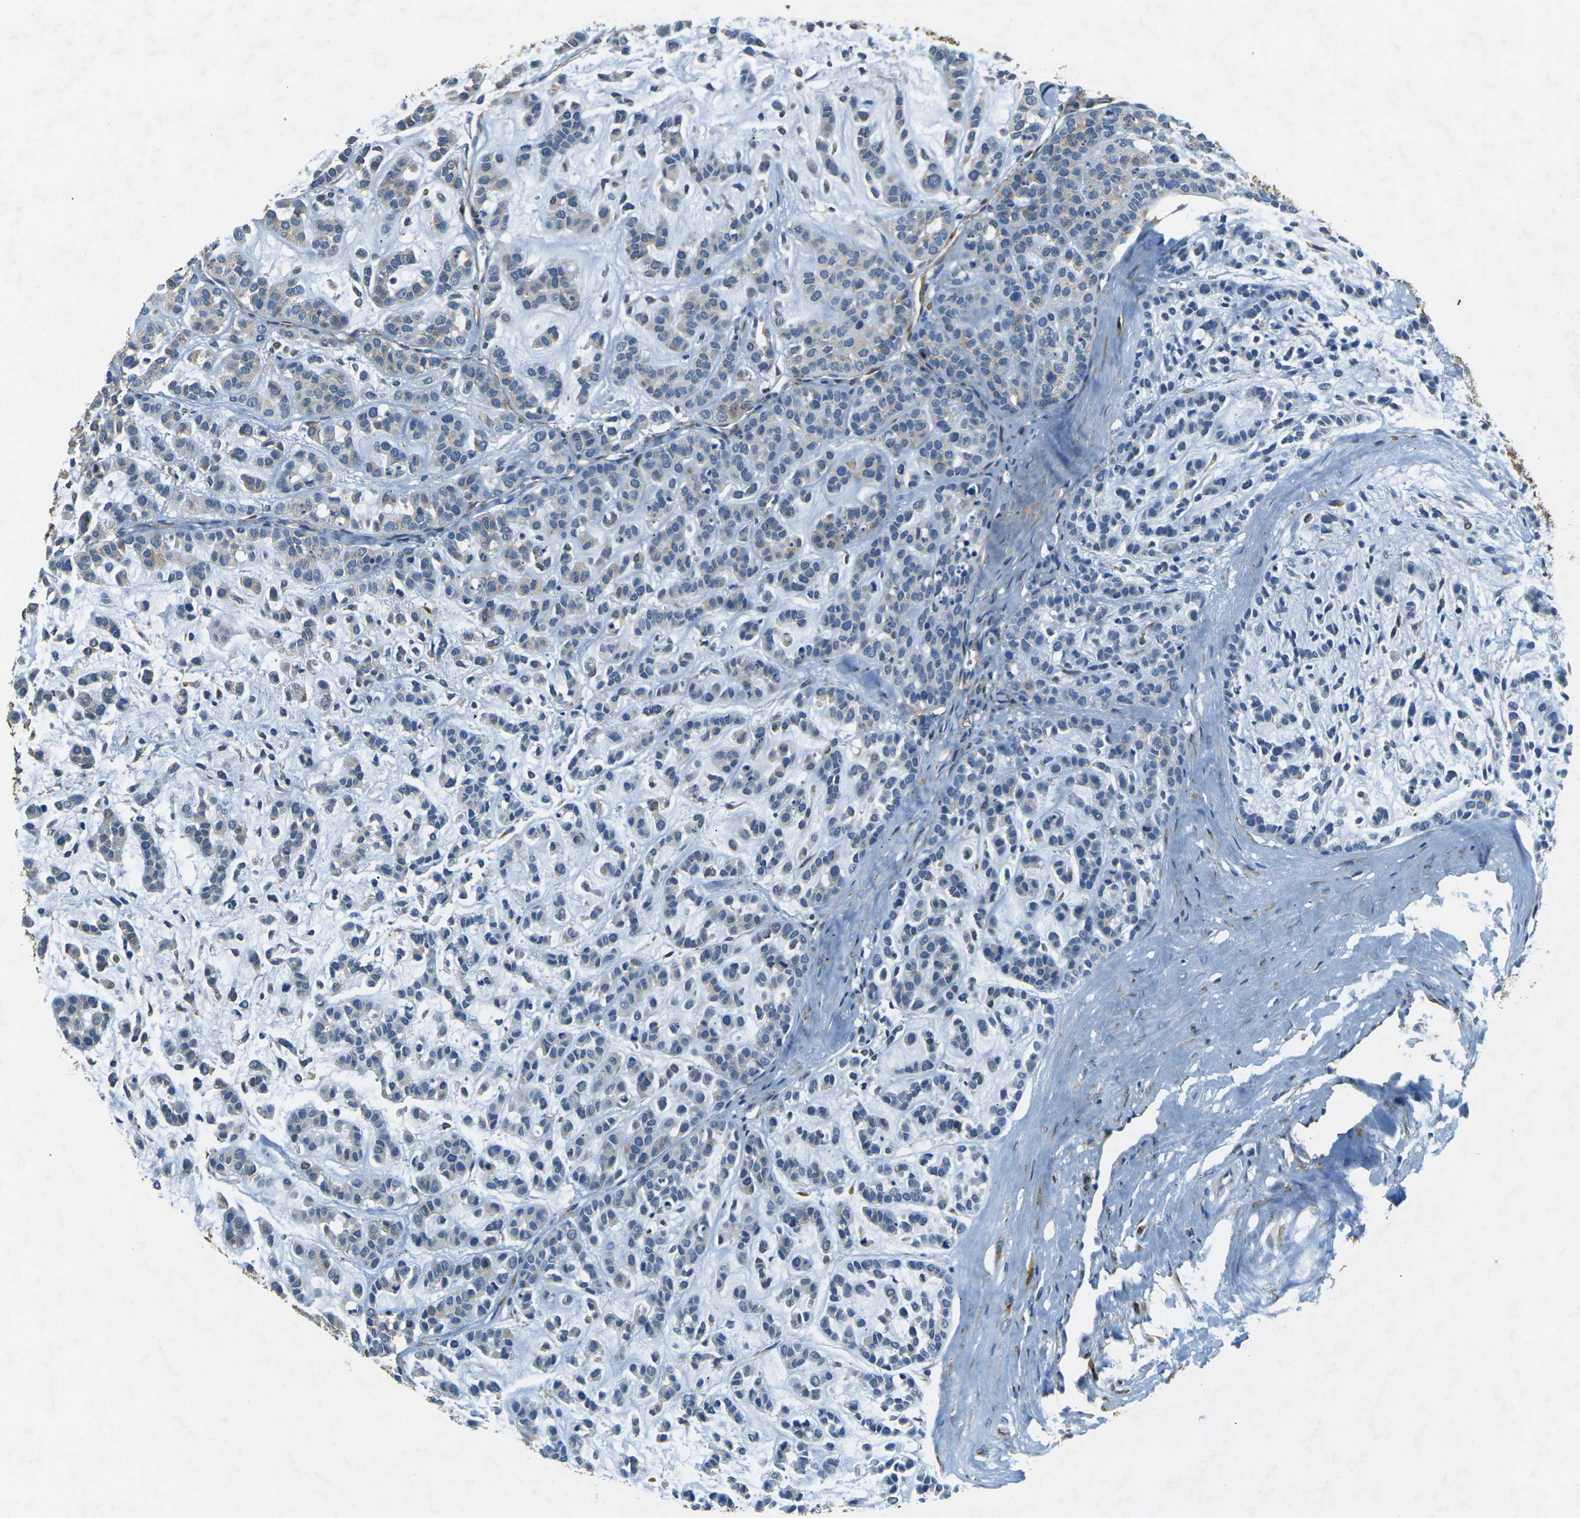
{"staining": {"intensity": "negative", "quantity": "none", "location": "none"}, "tissue": "head and neck cancer", "cell_type": "Tumor cells", "image_type": "cancer", "snomed": [{"axis": "morphology", "description": "Adenocarcinoma, NOS"}, {"axis": "morphology", "description": "Adenoma, NOS"}, {"axis": "topography", "description": "Head-Neck"}], "caption": "Immunohistochemical staining of human head and neck cancer shows no significant expression in tumor cells.", "gene": "SORT1", "patient": {"sex": "female", "age": 55}}